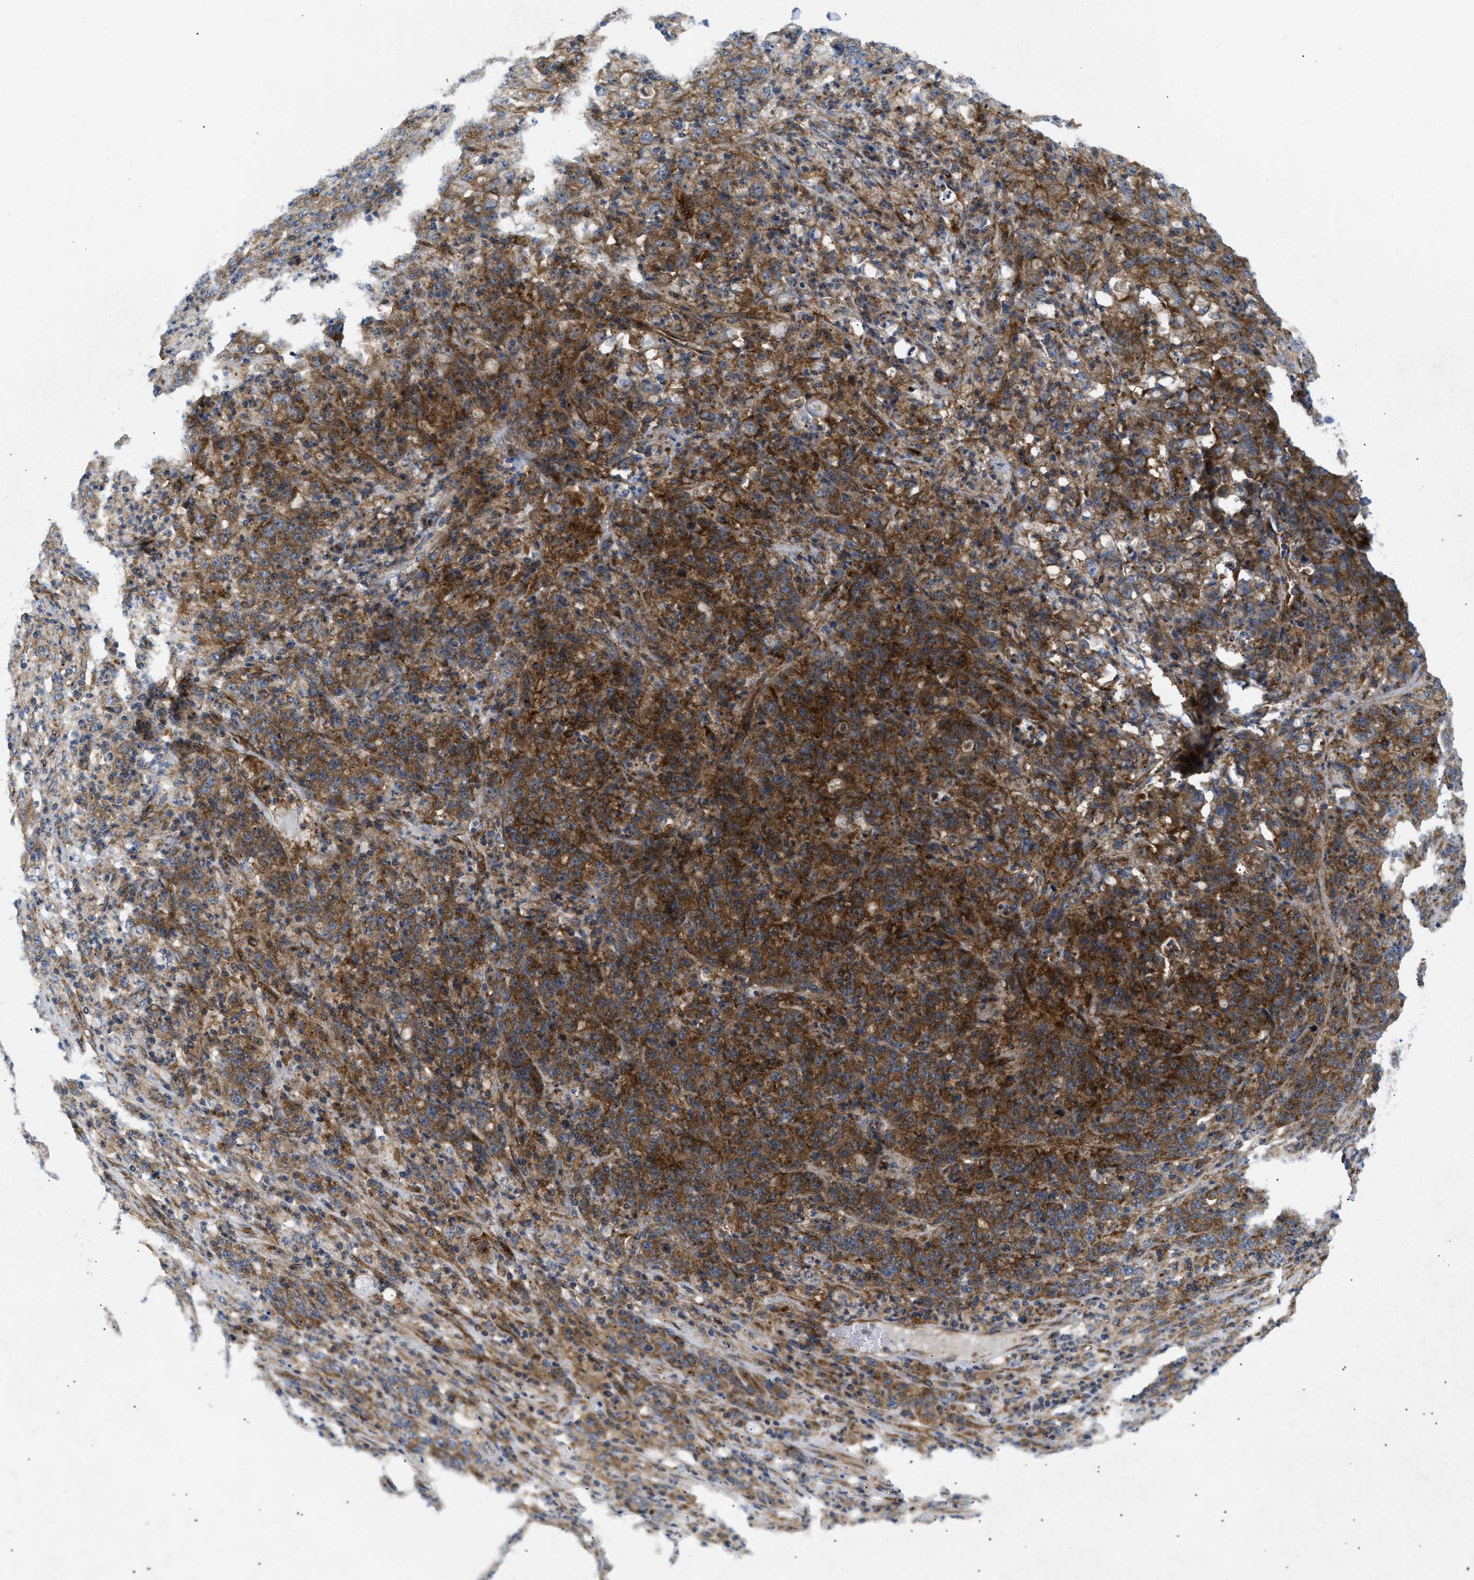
{"staining": {"intensity": "strong", "quantity": ">75%", "location": "cytoplasmic/membranous"}, "tissue": "stomach cancer", "cell_type": "Tumor cells", "image_type": "cancer", "snomed": [{"axis": "morphology", "description": "Adenocarcinoma, NOS"}, {"axis": "topography", "description": "Stomach, lower"}], "caption": "About >75% of tumor cells in human stomach cancer demonstrate strong cytoplasmic/membranous protein positivity as visualized by brown immunohistochemical staining.", "gene": "DCTN4", "patient": {"sex": "female", "age": 71}}